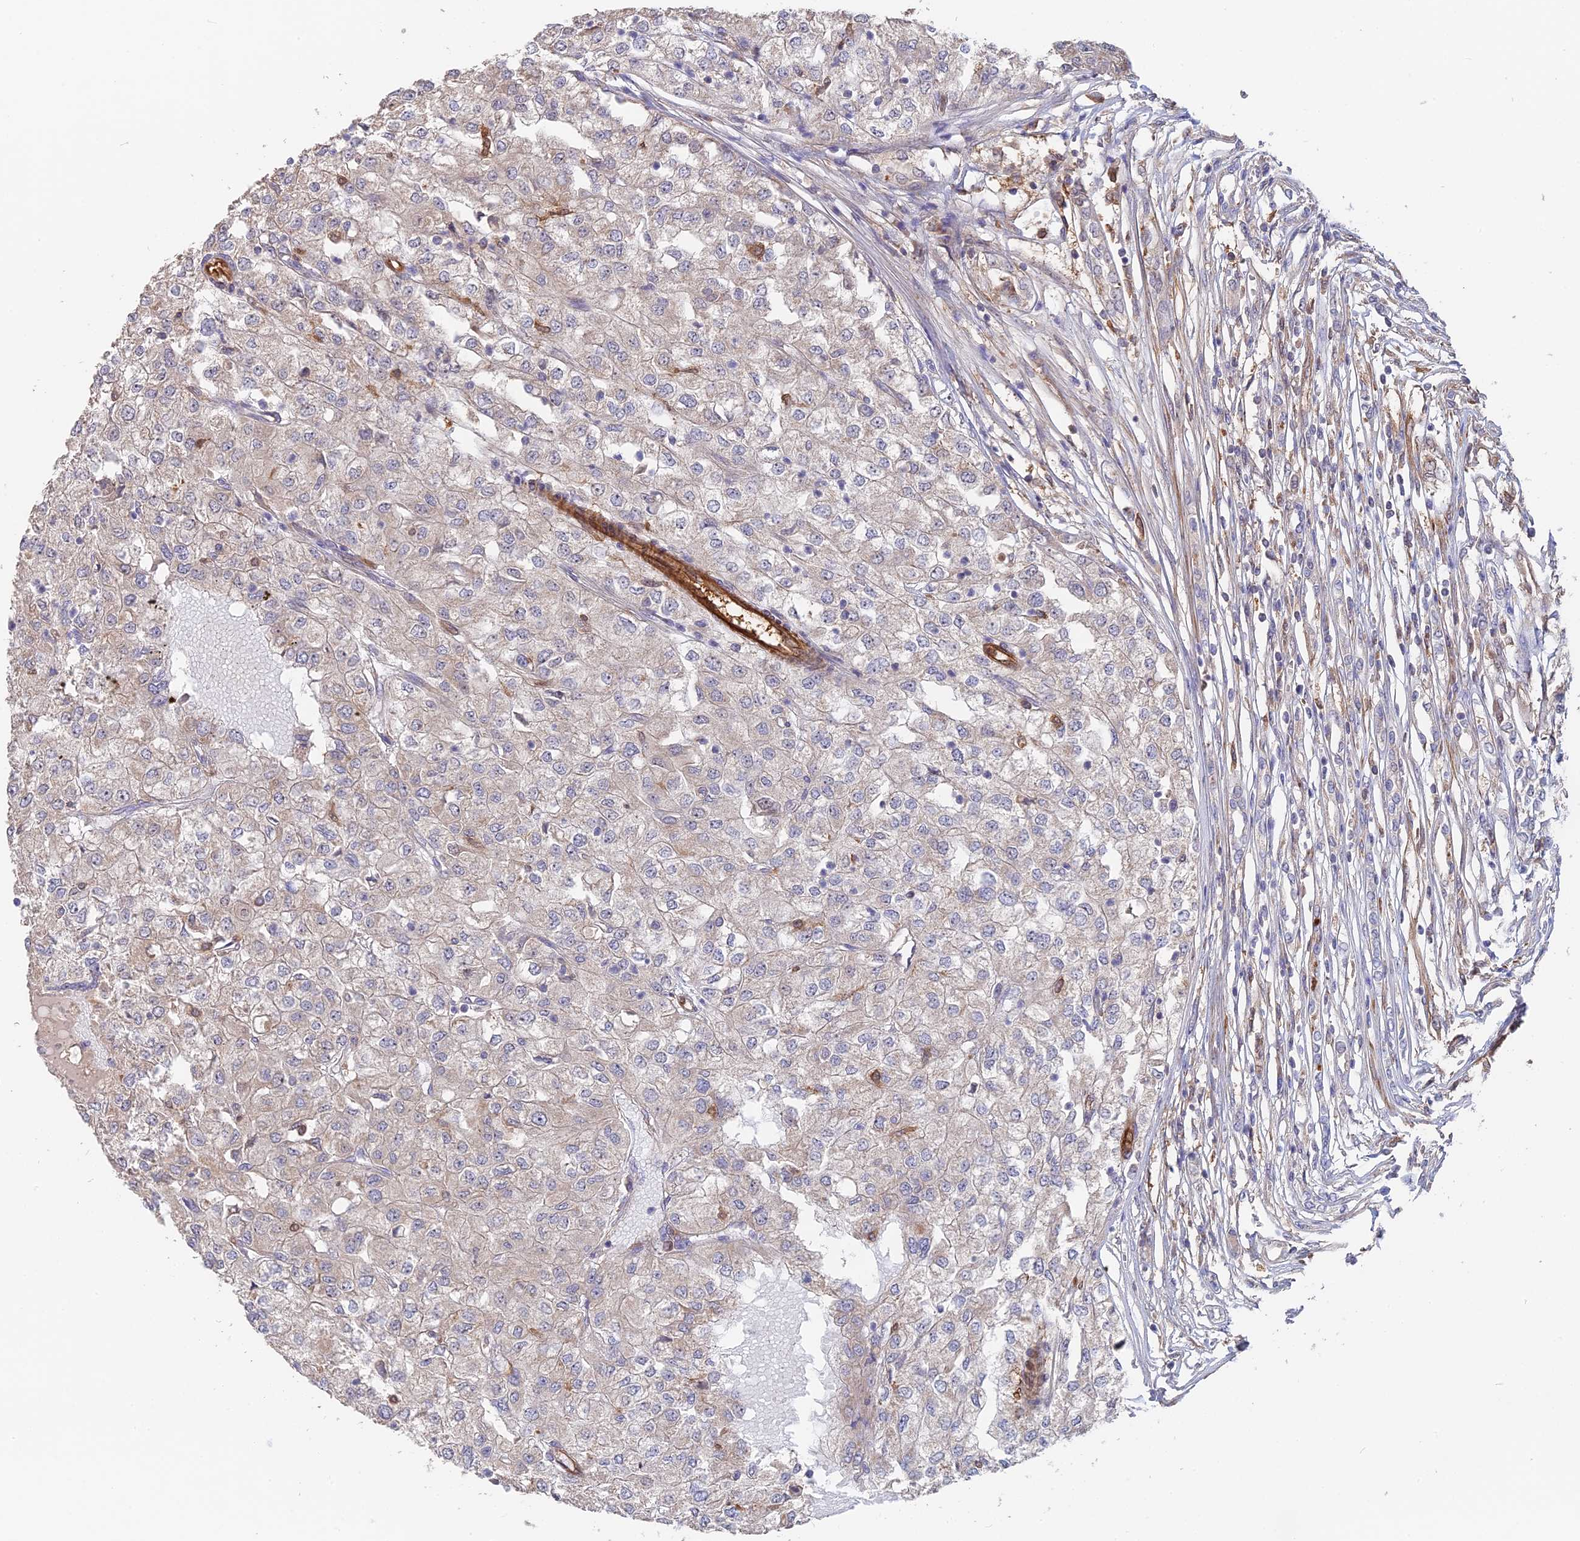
{"staining": {"intensity": "negative", "quantity": "none", "location": "none"}, "tissue": "renal cancer", "cell_type": "Tumor cells", "image_type": "cancer", "snomed": [{"axis": "morphology", "description": "Adenocarcinoma, NOS"}, {"axis": "topography", "description": "Kidney"}], "caption": "The image demonstrates no staining of tumor cells in renal cancer (adenocarcinoma).", "gene": "SAC3D1", "patient": {"sex": "female", "age": 54}}